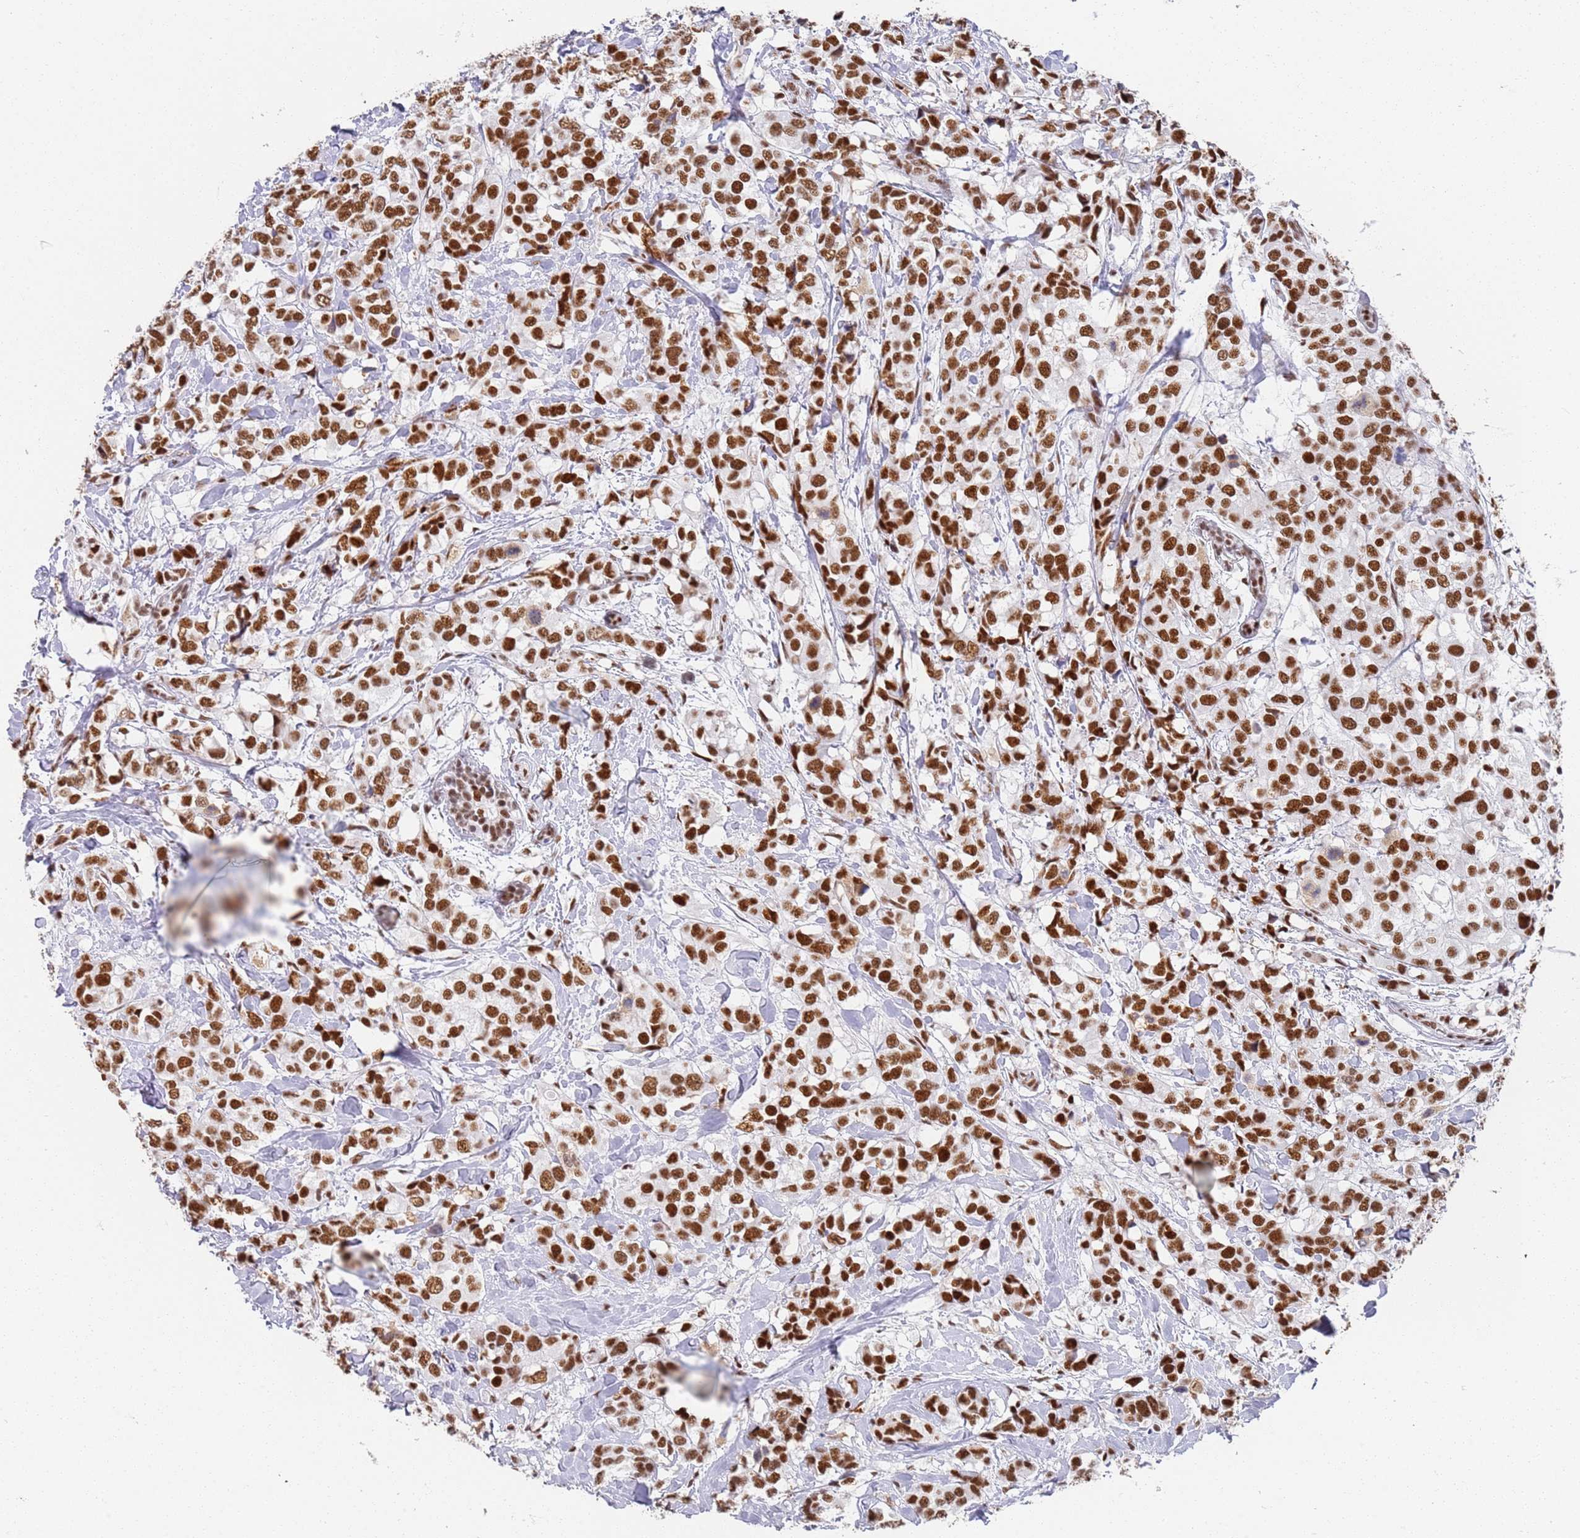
{"staining": {"intensity": "strong", "quantity": ">75%", "location": "nuclear"}, "tissue": "breast cancer", "cell_type": "Tumor cells", "image_type": "cancer", "snomed": [{"axis": "morphology", "description": "Lobular carcinoma"}, {"axis": "topography", "description": "Breast"}], "caption": "Tumor cells demonstrate high levels of strong nuclear expression in approximately >75% of cells in human lobular carcinoma (breast).", "gene": "AKAP8L", "patient": {"sex": "female", "age": 59}}